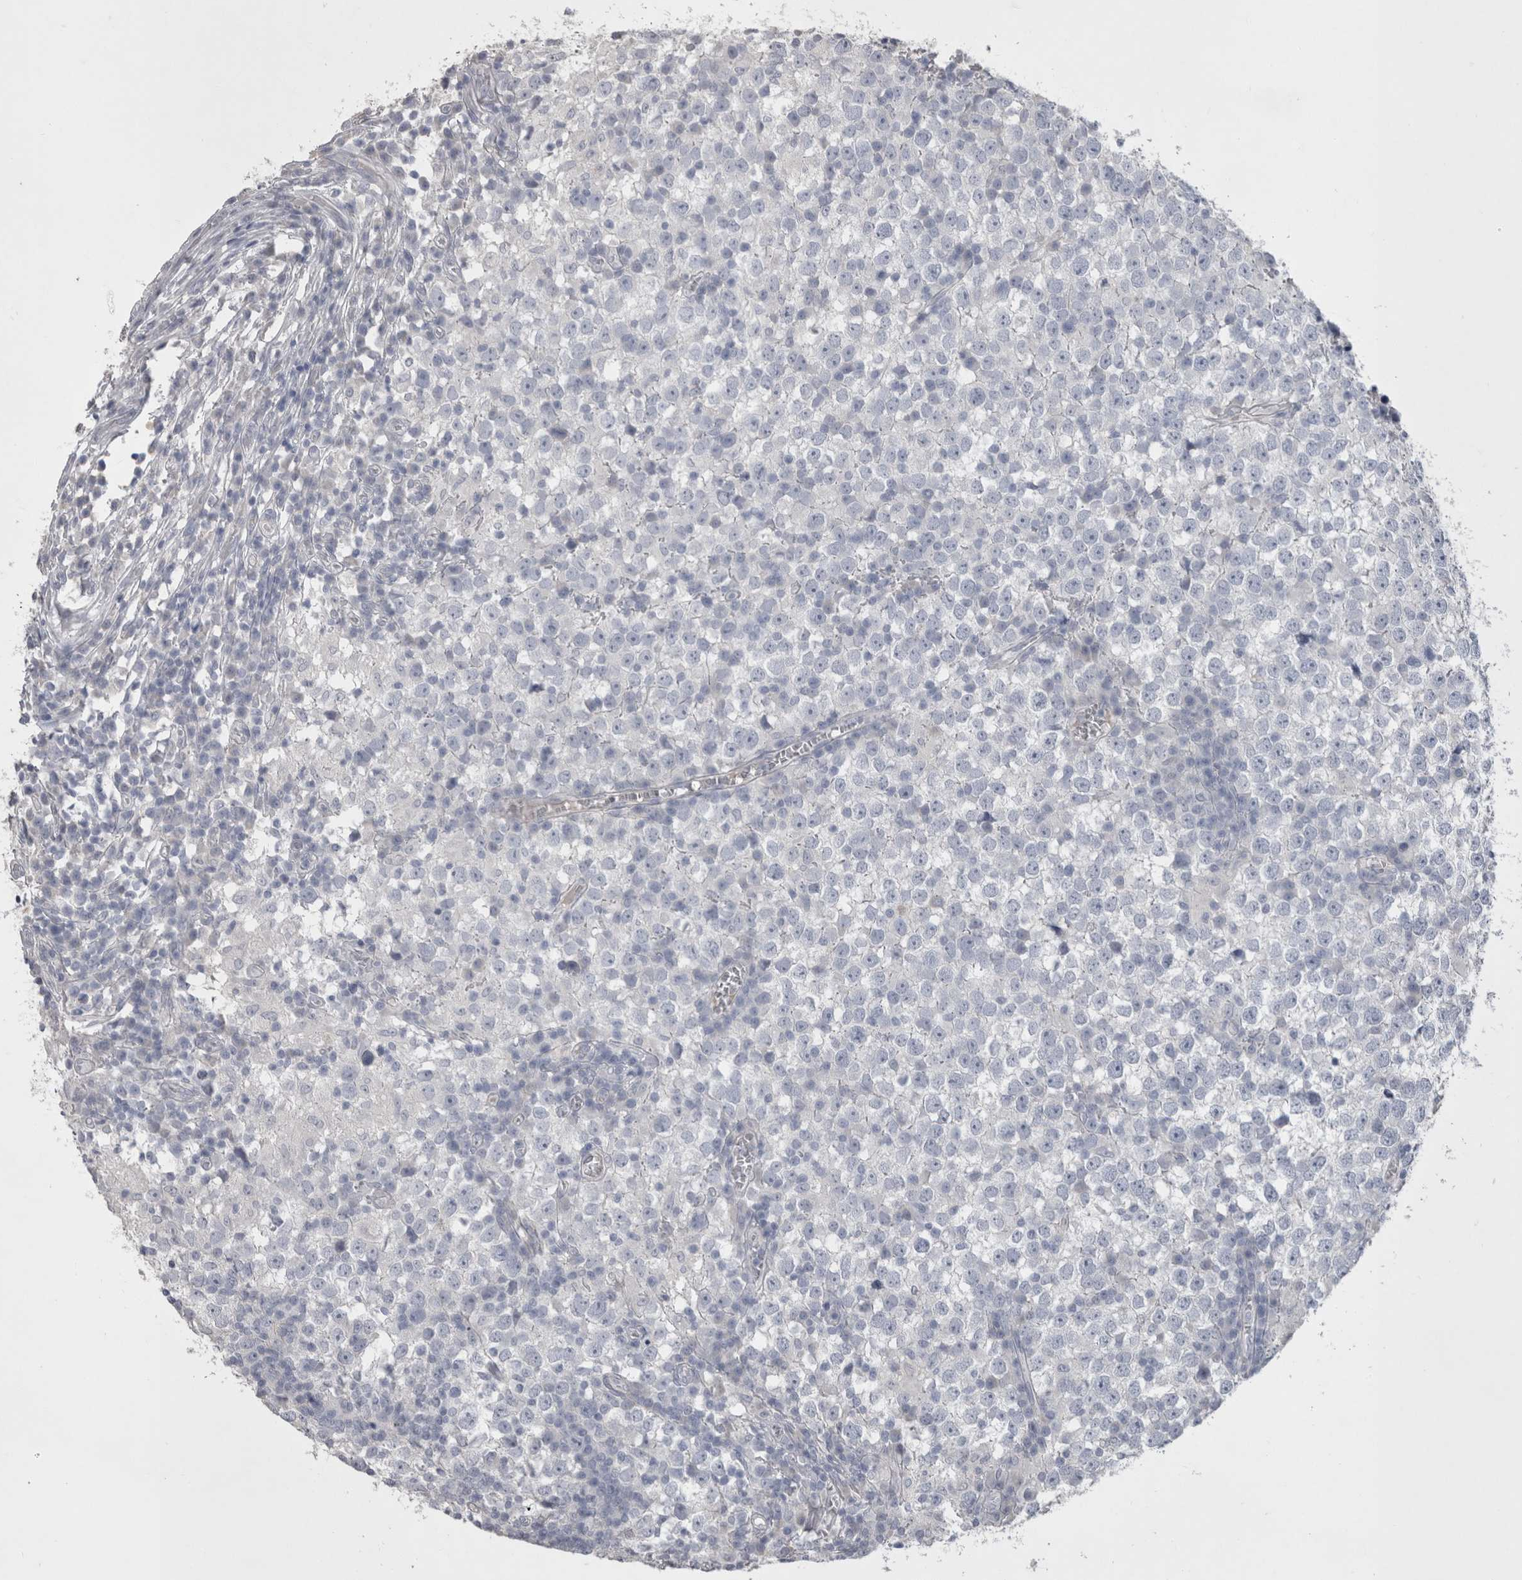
{"staining": {"intensity": "negative", "quantity": "none", "location": "none"}, "tissue": "testis cancer", "cell_type": "Tumor cells", "image_type": "cancer", "snomed": [{"axis": "morphology", "description": "Seminoma, NOS"}, {"axis": "topography", "description": "Testis"}], "caption": "Immunohistochemistry (IHC) of testis seminoma shows no staining in tumor cells. Nuclei are stained in blue.", "gene": "ADAM2", "patient": {"sex": "male", "age": 65}}